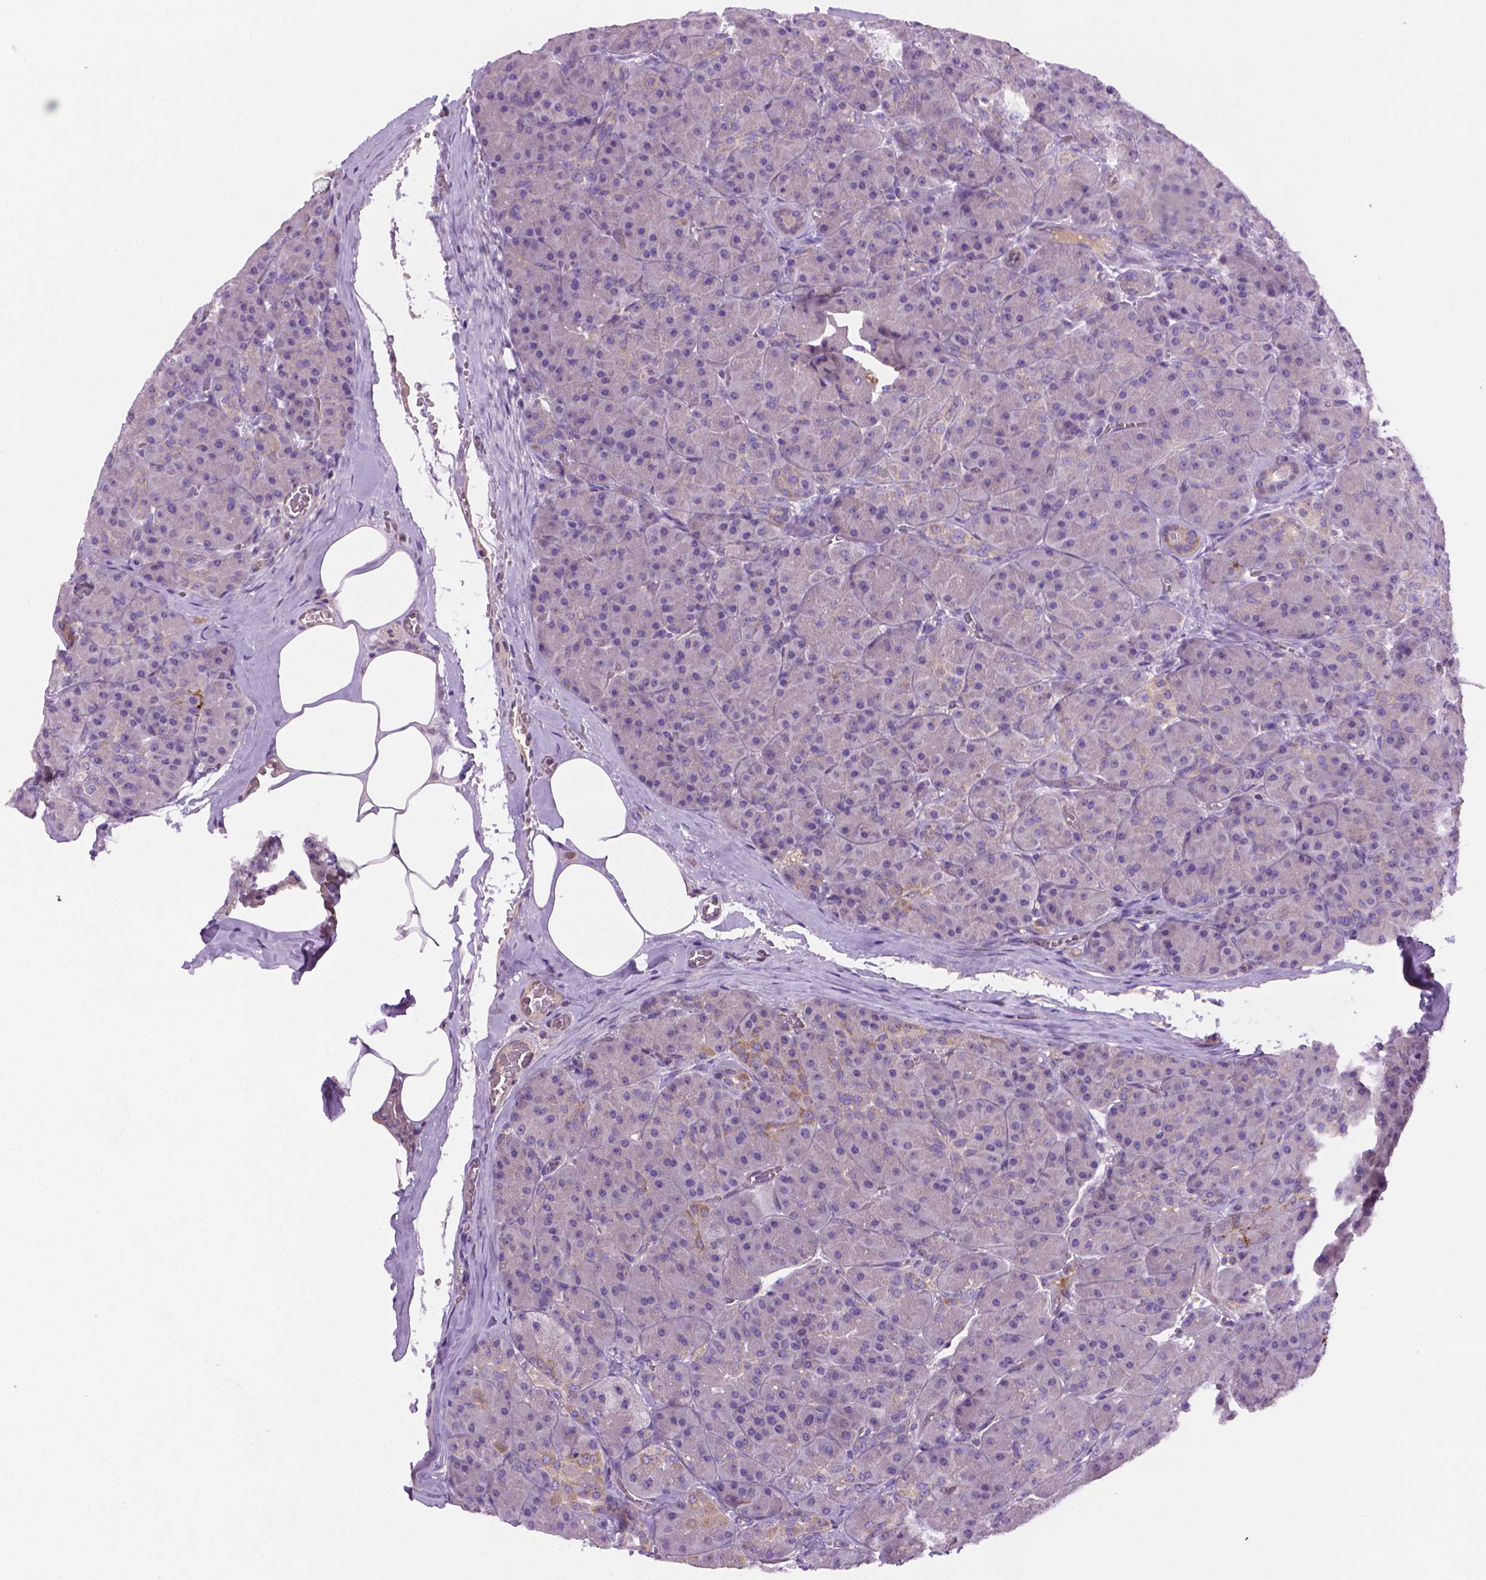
{"staining": {"intensity": "weak", "quantity": "<25%", "location": "cytoplasmic/membranous"}, "tissue": "pancreas", "cell_type": "Exocrine glandular cells", "image_type": "normal", "snomed": [{"axis": "morphology", "description": "Normal tissue, NOS"}, {"axis": "topography", "description": "Pancreas"}], "caption": "DAB immunohistochemical staining of normal pancreas demonstrates no significant staining in exocrine glandular cells.", "gene": "SLC51B", "patient": {"sex": "male", "age": 57}}